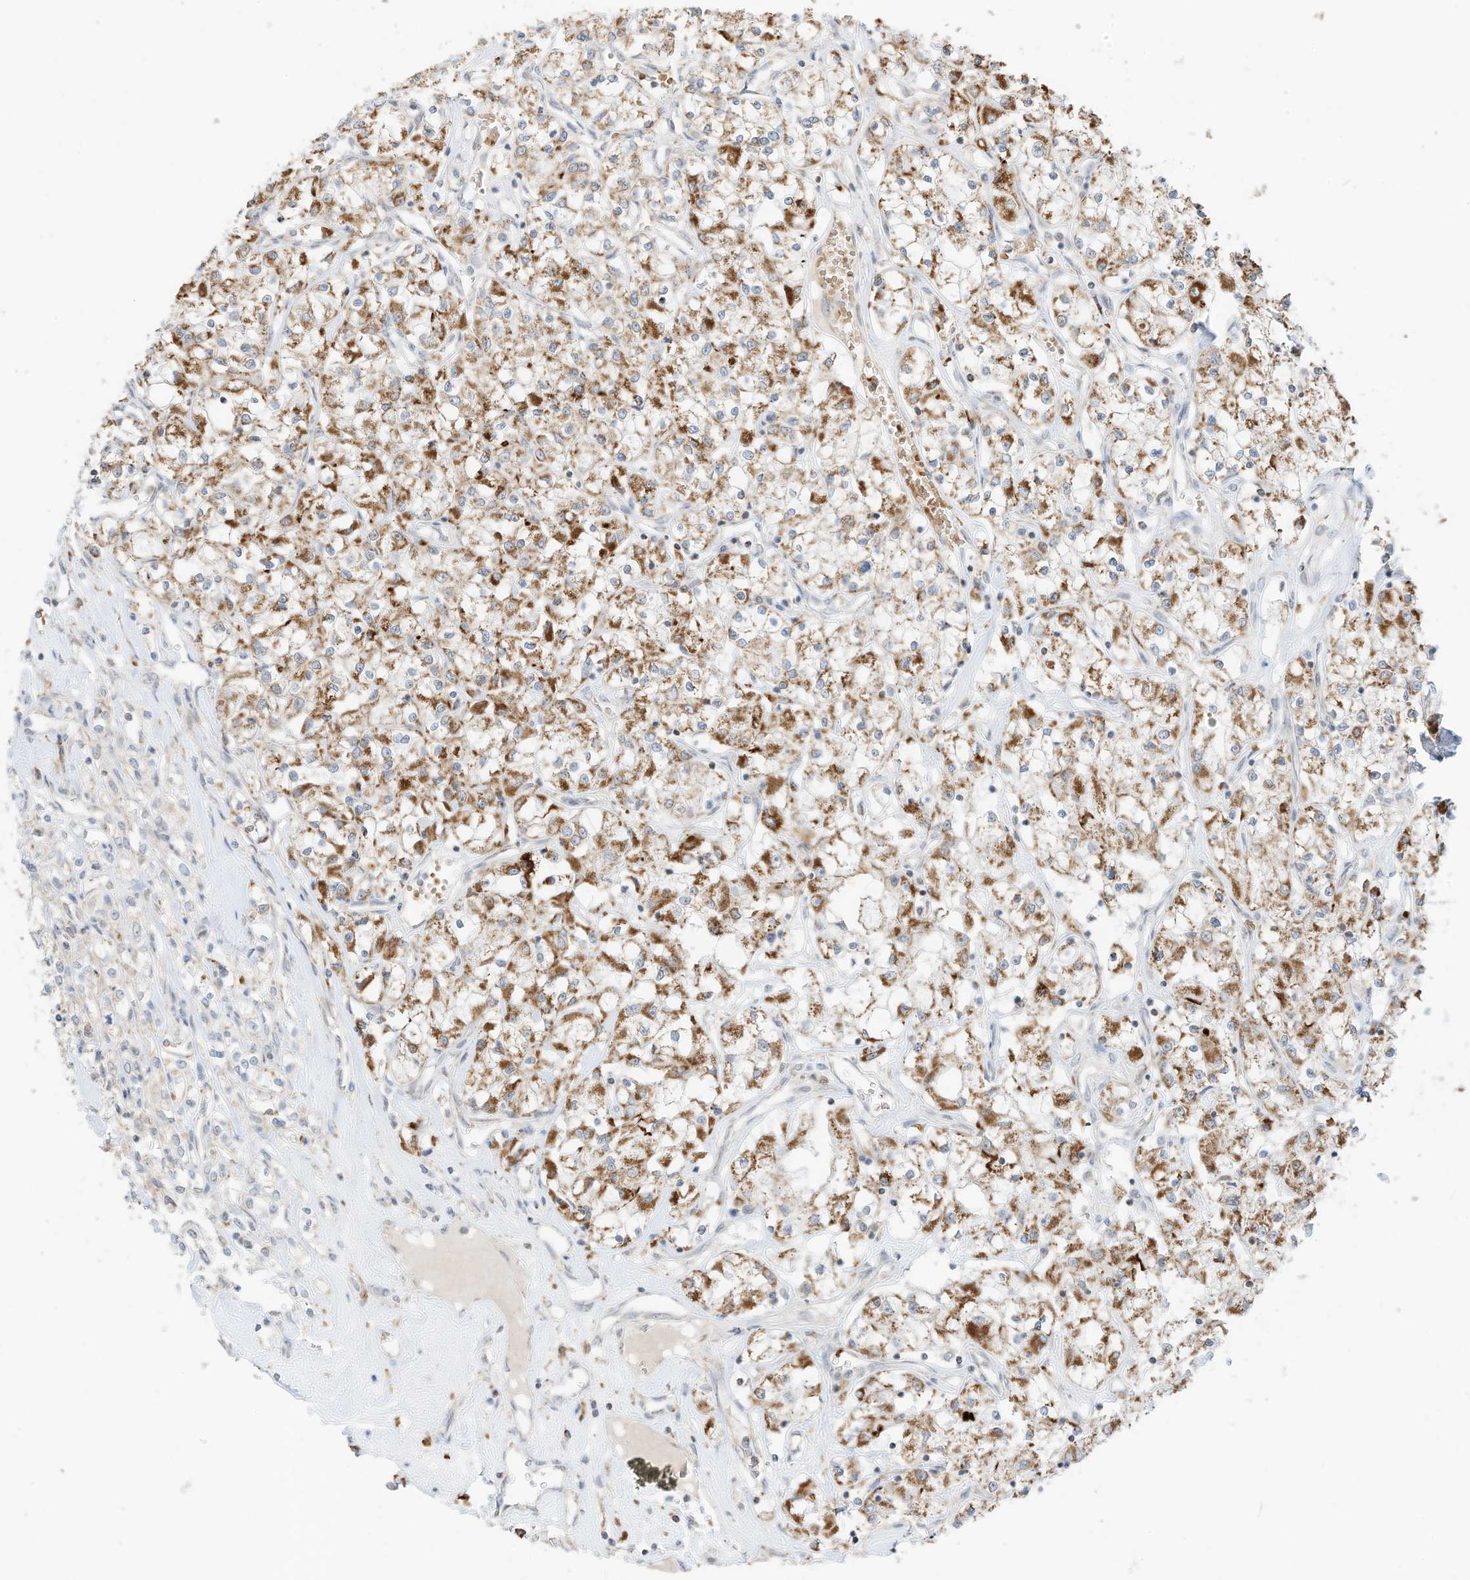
{"staining": {"intensity": "moderate", "quantity": ">75%", "location": "cytoplasmic/membranous"}, "tissue": "renal cancer", "cell_type": "Tumor cells", "image_type": "cancer", "snomed": [{"axis": "morphology", "description": "Adenocarcinoma, NOS"}, {"axis": "topography", "description": "Kidney"}], "caption": "The image demonstrates immunohistochemical staining of renal cancer. There is moderate cytoplasmic/membranous positivity is appreciated in about >75% of tumor cells.", "gene": "MTUS2", "patient": {"sex": "female", "age": 59}}